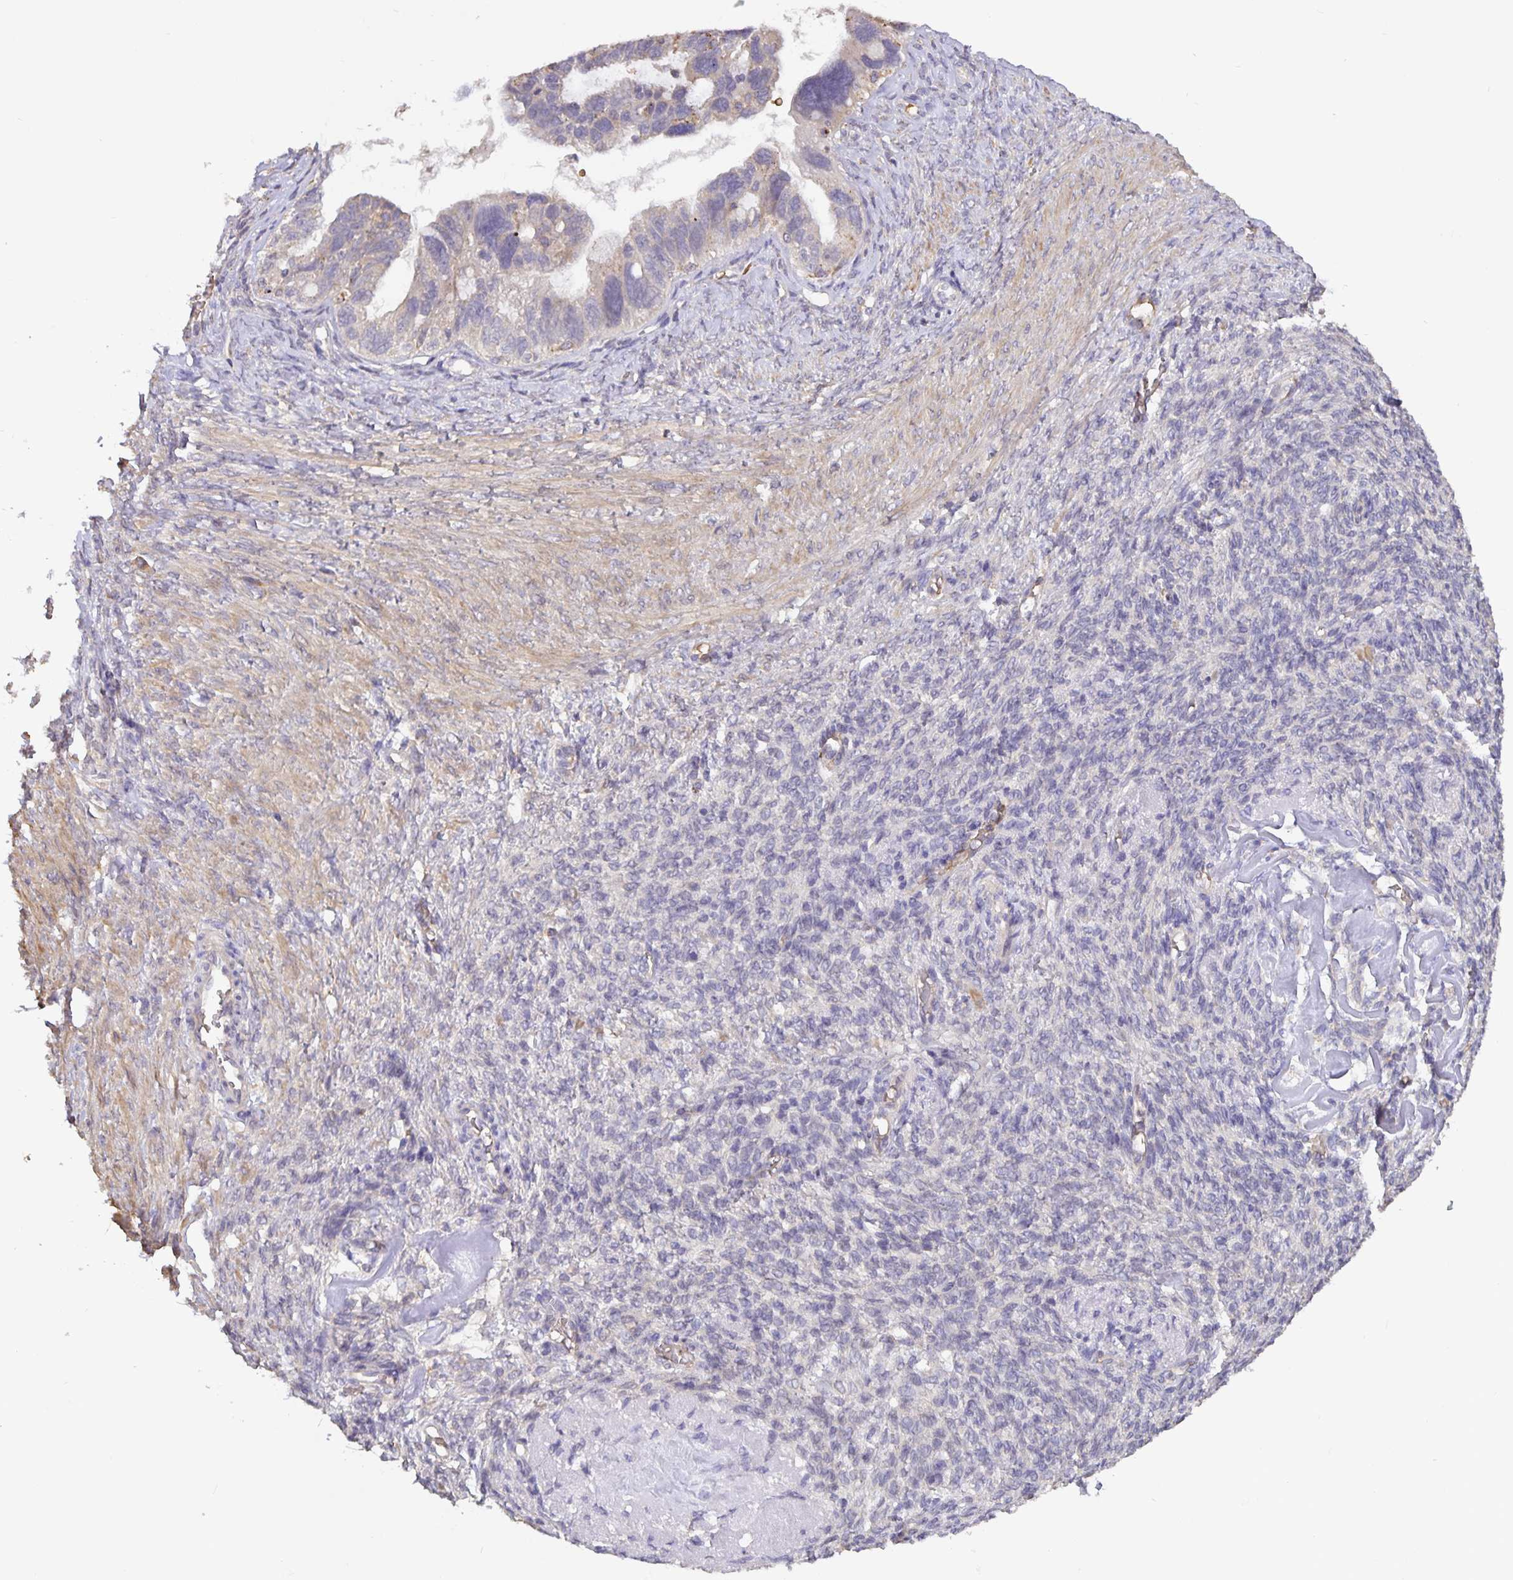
{"staining": {"intensity": "negative", "quantity": "none", "location": "none"}, "tissue": "ovarian cancer", "cell_type": "Tumor cells", "image_type": "cancer", "snomed": [{"axis": "morphology", "description": "Cystadenocarcinoma, serous, NOS"}, {"axis": "topography", "description": "Ovary"}], "caption": "Immunohistochemistry histopathology image of neoplastic tissue: human serous cystadenocarcinoma (ovarian) stained with DAB (3,3'-diaminobenzidine) exhibits no significant protein expression in tumor cells. The staining is performed using DAB (3,3'-diaminobenzidine) brown chromogen with nuclei counter-stained in using hematoxylin.", "gene": "TMEM71", "patient": {"sex": "female", "age": 60}}